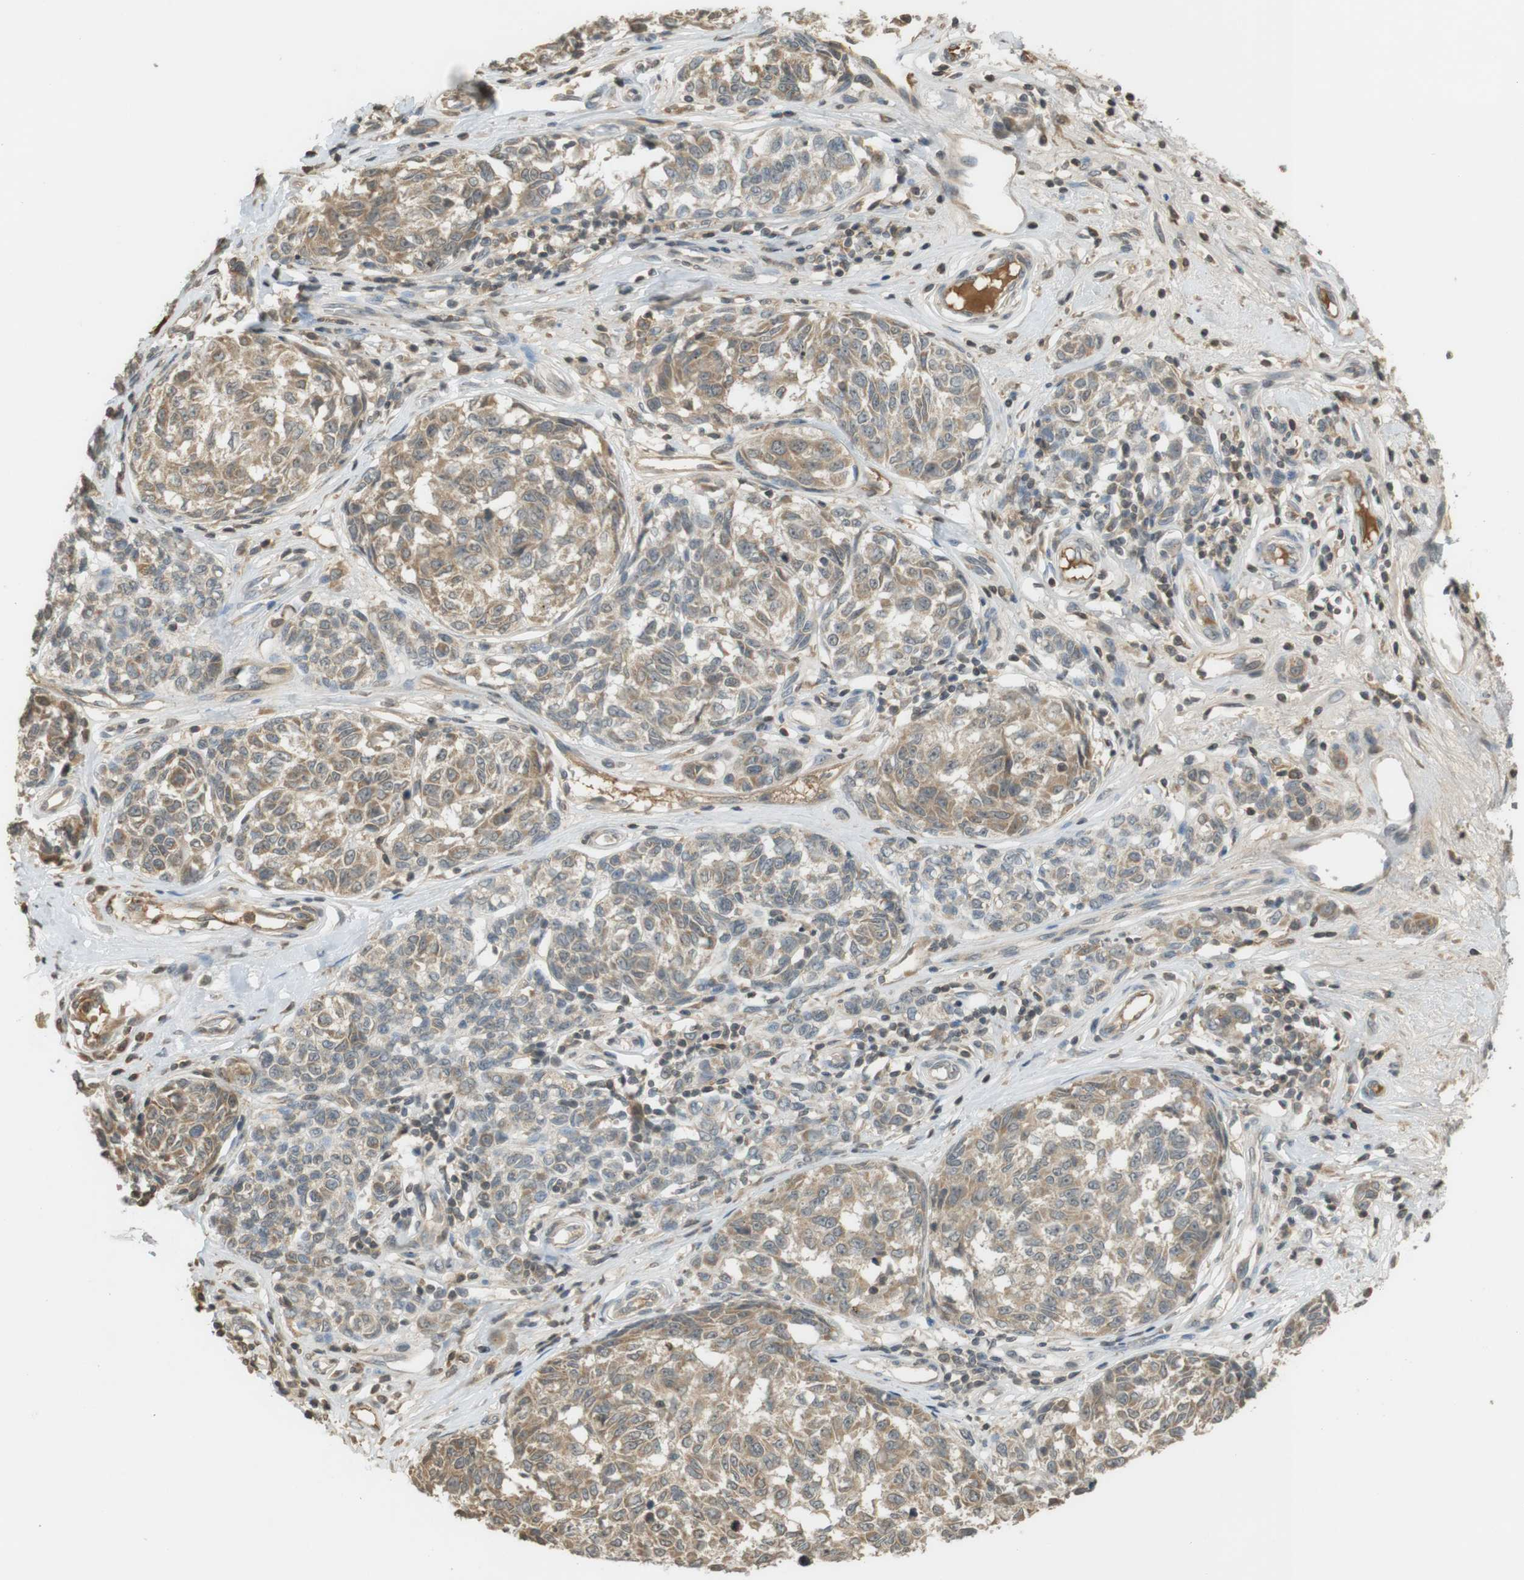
{"staining": {"intensity": "weak", "quantity": ">75%", "location": "cytoplasmic/membranous"}, "tissue": "melanoma", "cell_type": "Tumor cells", "image_type": "cancer", "snomed": [{"axis": "morphology", "description": "Malignant melanoma, NOS"}, {"axis": "topography", "description": "Skin"}], "caption": "Malignant melanoma tissue displays weak cytoplasmic/membranous expression in about >75% of tumor cells, visualized by immunohistochemistry.", "gene": "SRR", "patient": {"sex": "female", "age": 64}}